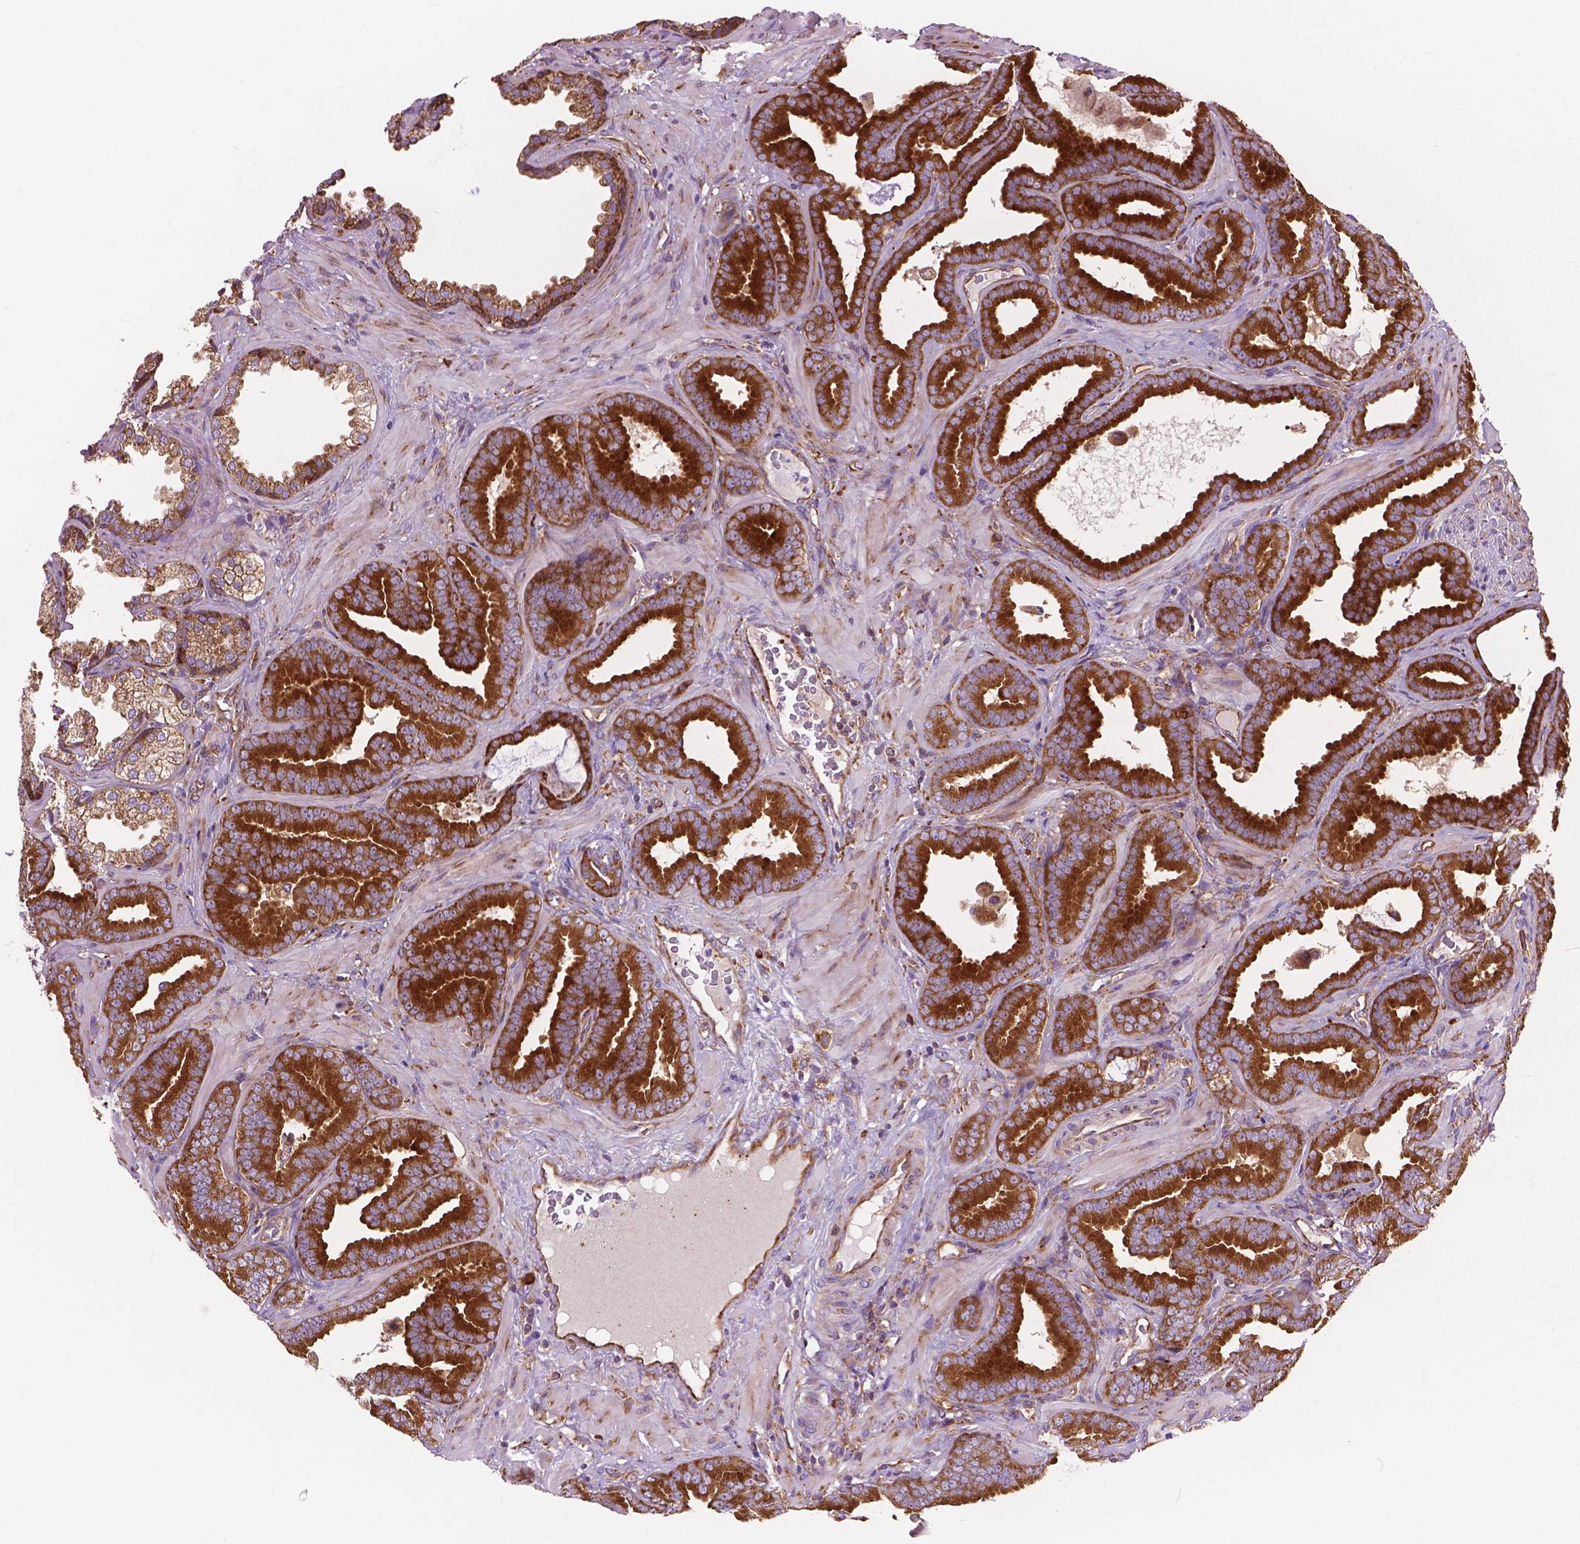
{"staining": {"intensity": "strong", "quantity": ">75%", "location": "cytoplasmic/membranous"}, "tissue": "prostate cancer", "cell_type": "Tumor cells", "image_type": "cancer", "snomed": [{"axis": "morphology", "description": "Adenocarcinoma, Low grade"}, {"axis": "topography", "description": "Prostate"}], "caption": "A high amount of strong cytoplasmic/membranous staining is seen in approximately >75% of tumor cells in prostate cancer tissue.", "gene": "RPL37A", "patient": {"sex": "male", "age": 63}}